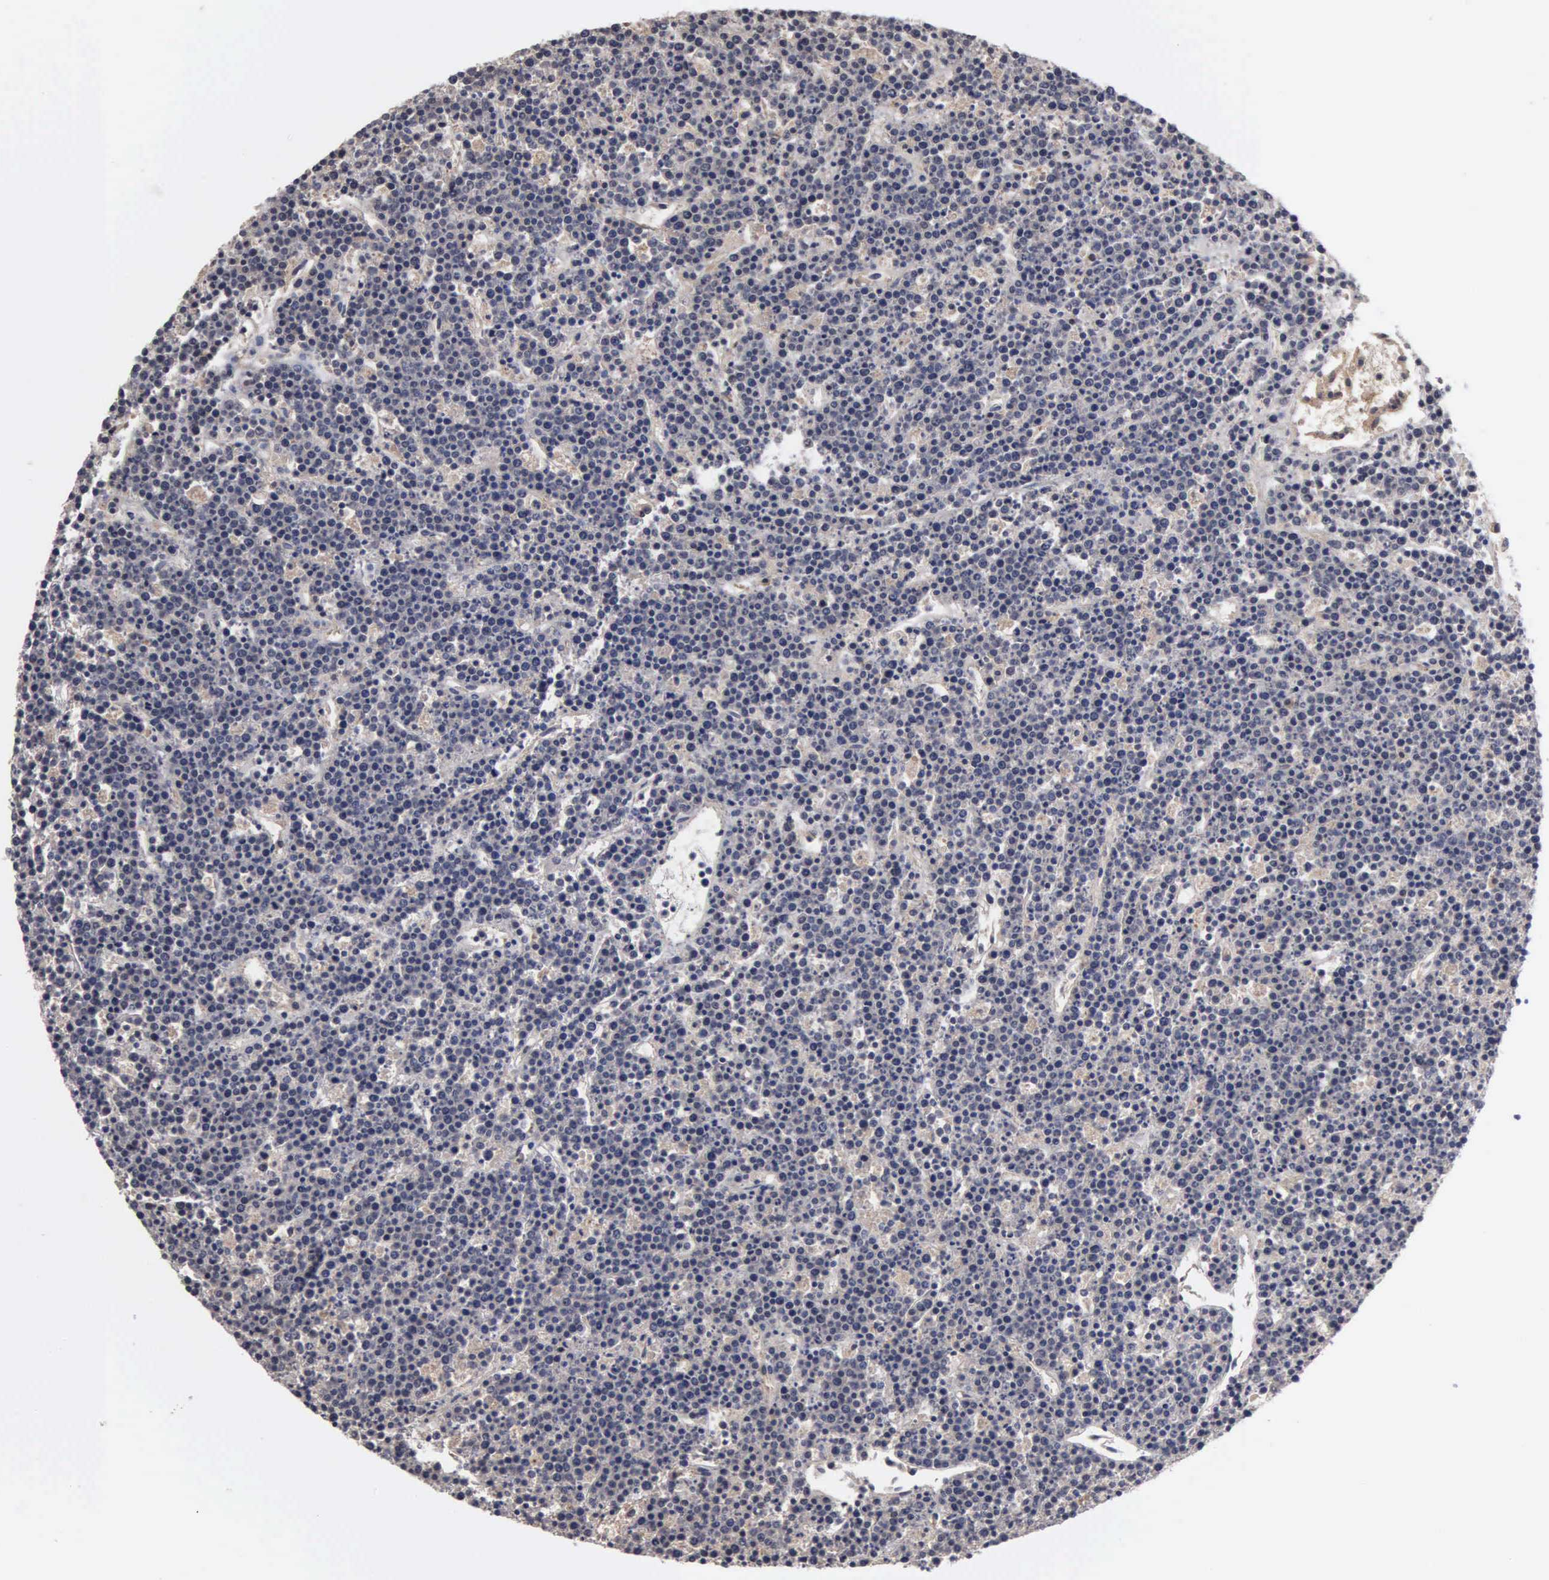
{"staining": {"intensity": "negative", "quantity": "none", "location": "none"}, "tissue": "lymphoma", "cell_type": "Tumor cells", "image_type": "cancer", "snomed": [{"axis": "morphology", "description": "Malignant lymphoma, non-Hodgkin's type, High grade"}, {"axis": "topography", "description": "Ovary"}], "caption": "IHC of human lymphoma exhibits no positivity in tumor cells.", "gene": "ZBTB33", "patient": {"sex": "female", "age": 56}}